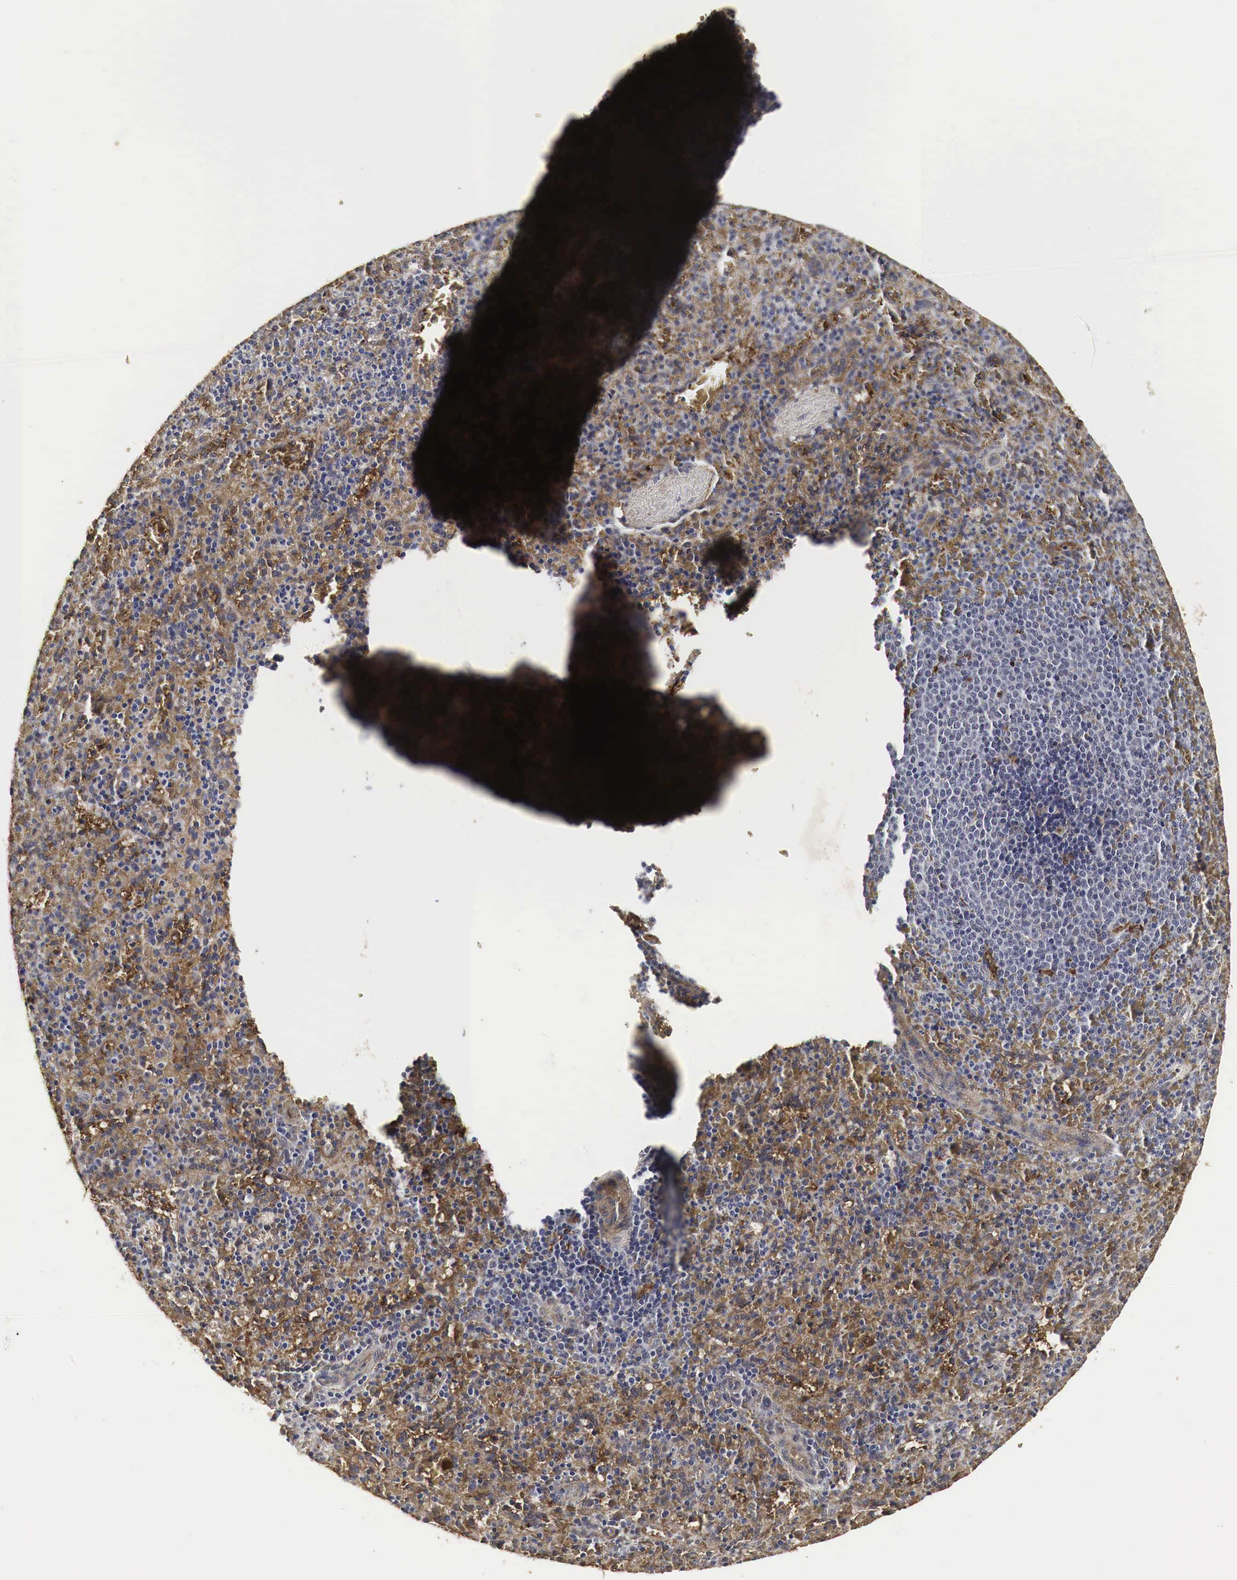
{"staining": {"intensity": "strong", "quantity": "25%-75%", "location": "cytoplasmic/membranous"}, "tissue": "spleen", "cell_type": "Cells in red pulp", "image_type": "normal", "snomed": [{"axis": "morphology", "description": "Normal tissue, NOS"}, {"axis": "topography", "description": "Spleen"}], "caption": "Human spleen stained for a protein (brown) exhibits strong cytoplasmic/membranous positive positivity in about 25%-75% of cells in red pulp.", "gene": "SPIN1", "patient": {"sex": "female", "age": 21}}